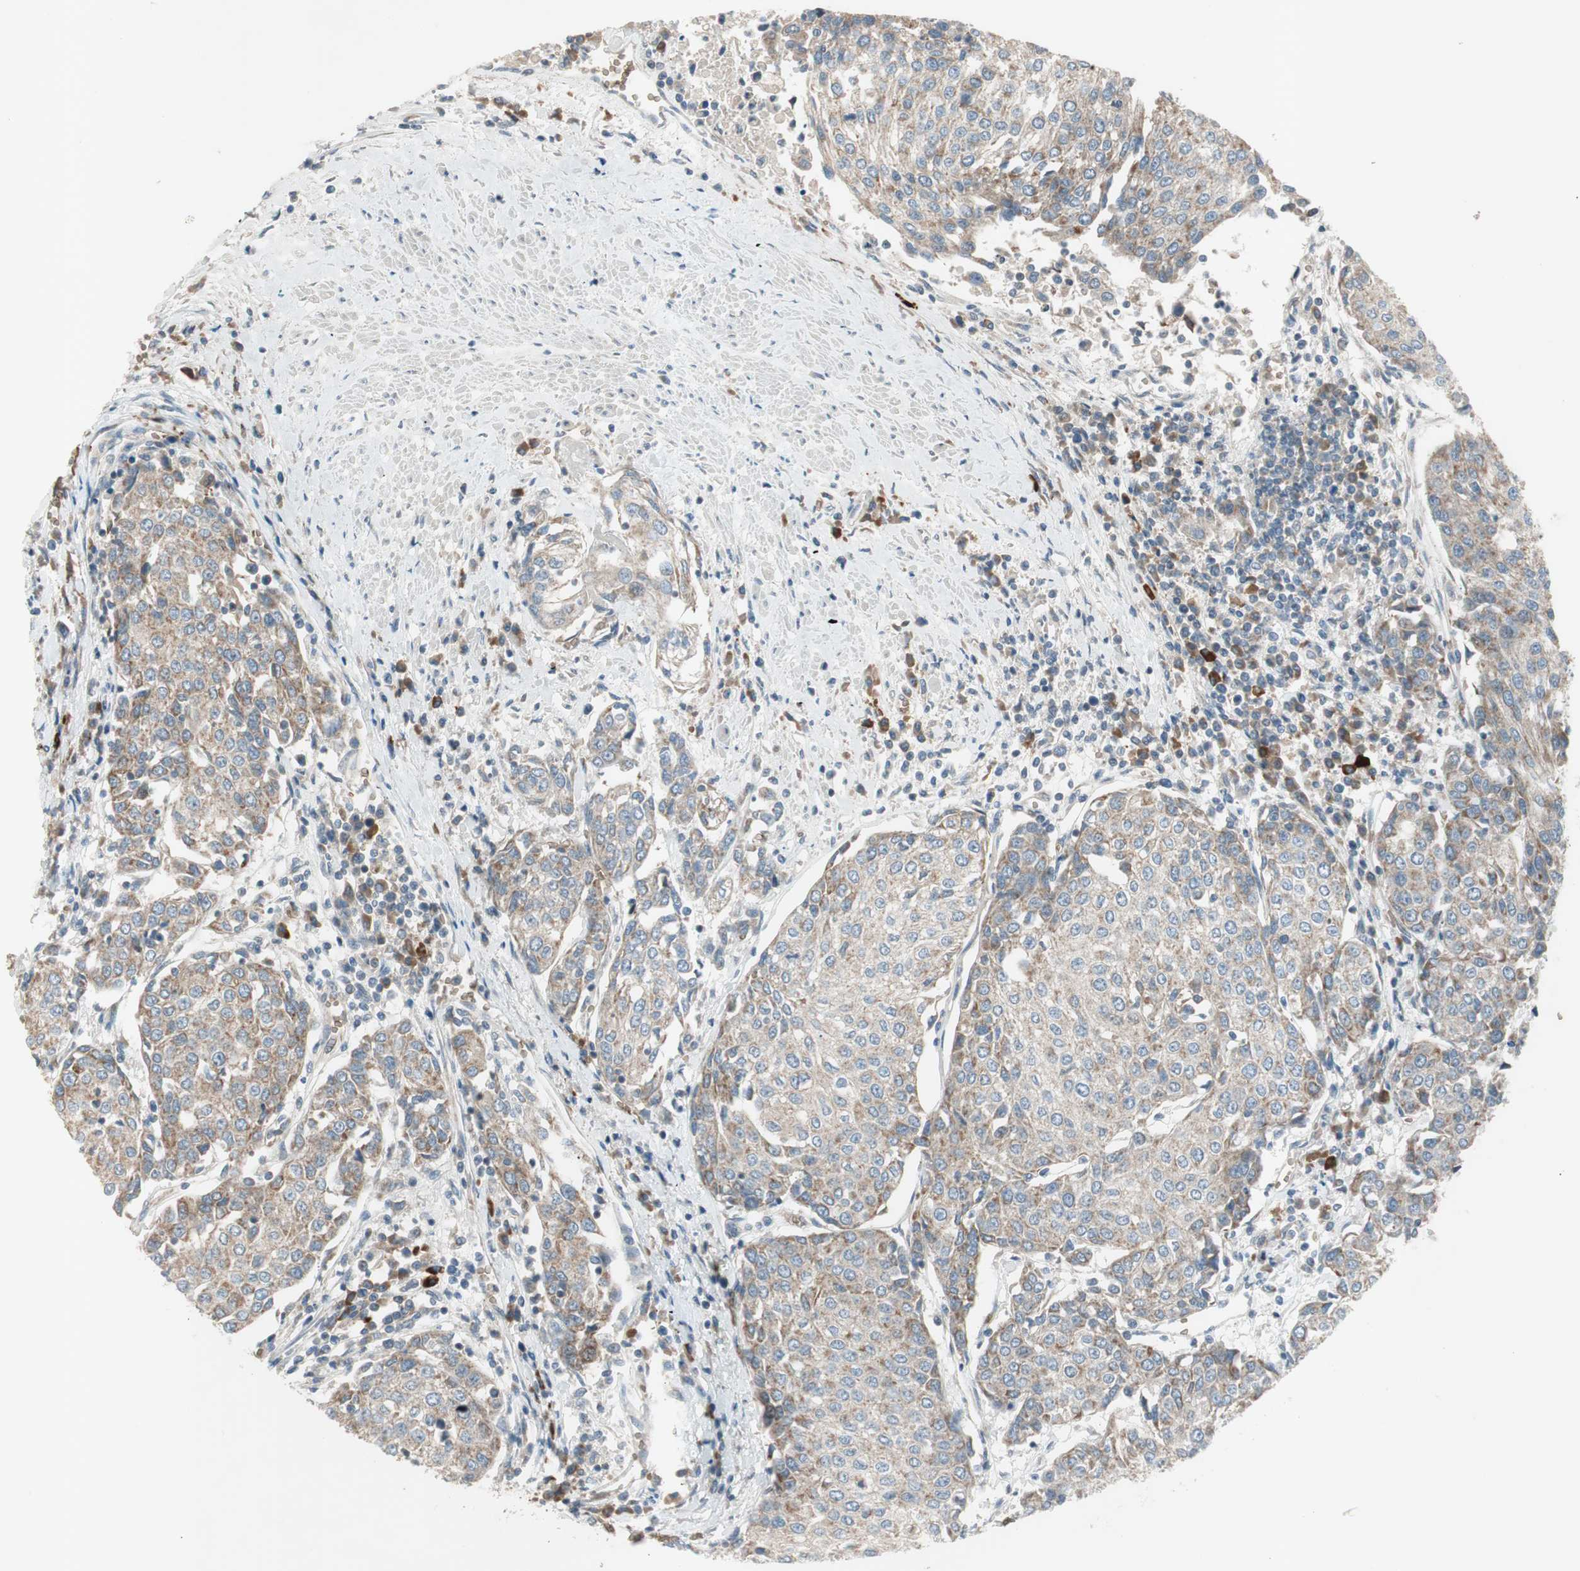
{"staining": {"intensity": "moderate", "quantity": "25%-75%", "location": "cytoplasmic/membranous"}, "tissue": "urothelial cancer", "cell_type": "Tumor cells", "image_type": "cancer", "snomed": [{"axis": "morphology", "description": "Urothelial carcinoma, High grade"}, {"axis": "topography", "description": "Urinary bladder"}], "caption": "Immunohistochemistry photomicrograph of human urothelial carcinoma (high-grade) stained for a protein (brown), which exhibits medium levels of moderate cytoplasmic/membranous staining in about 25%-75% of tumor cells.", "gene": "GYPC", "patient": {"sex": "female", "age": 85}}